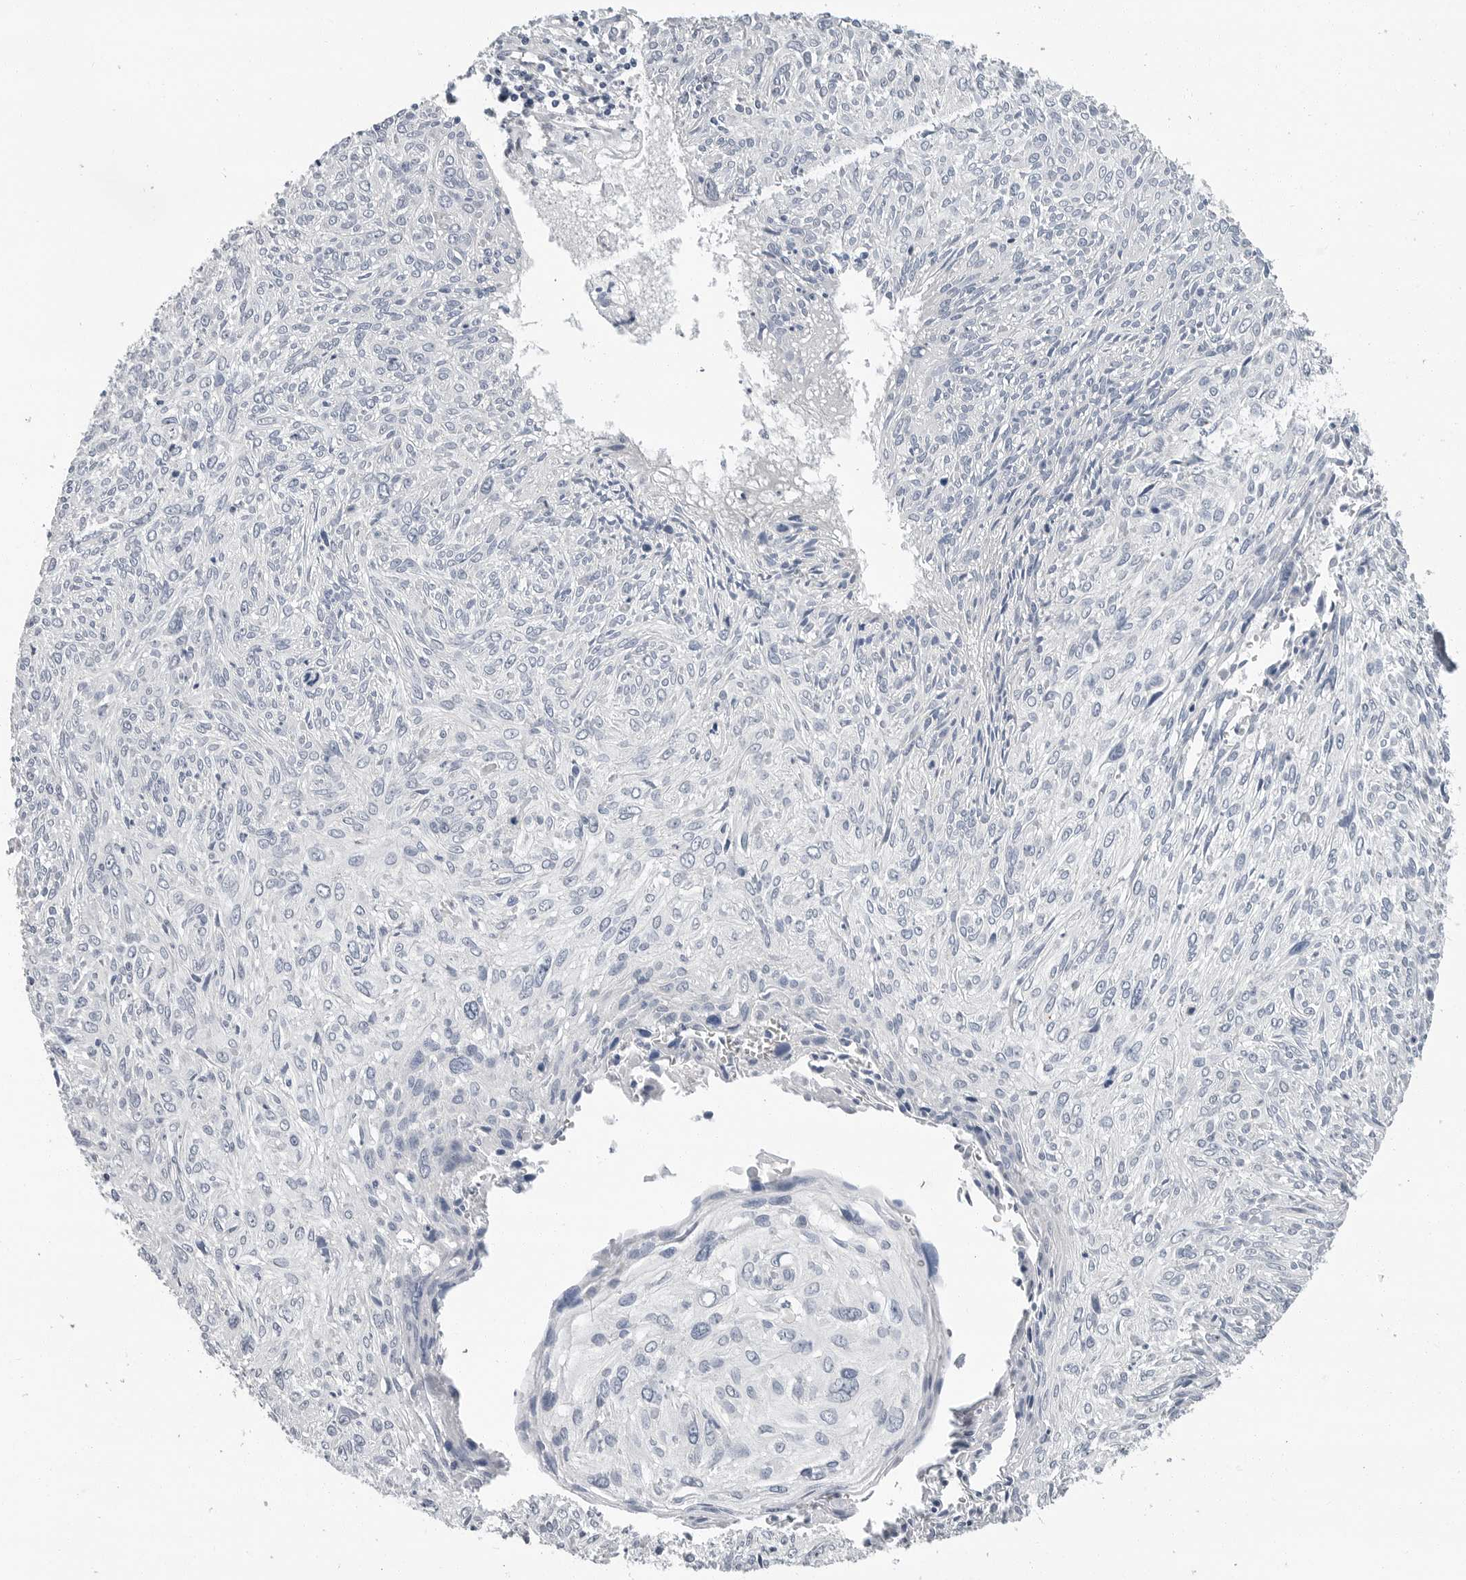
{"staining": {"intensity": "negative", "quantity": "none", "location": "none"}, "tissue": "cervical cancer", "cell_type": "Tumor cells", "image_type": "cancer", "snomed": [{"axis": "morphology", "description": "Squamous cell carcinoma, NOS"}, {"axis": "topography", "description": "Cervix"}], "caption": "The histopathology image demonstrates no staining of tumor cells in squamous cell carcinoma (cervical).", "gene": "PLN", "patient": {"sex": "female", "age": 51}}